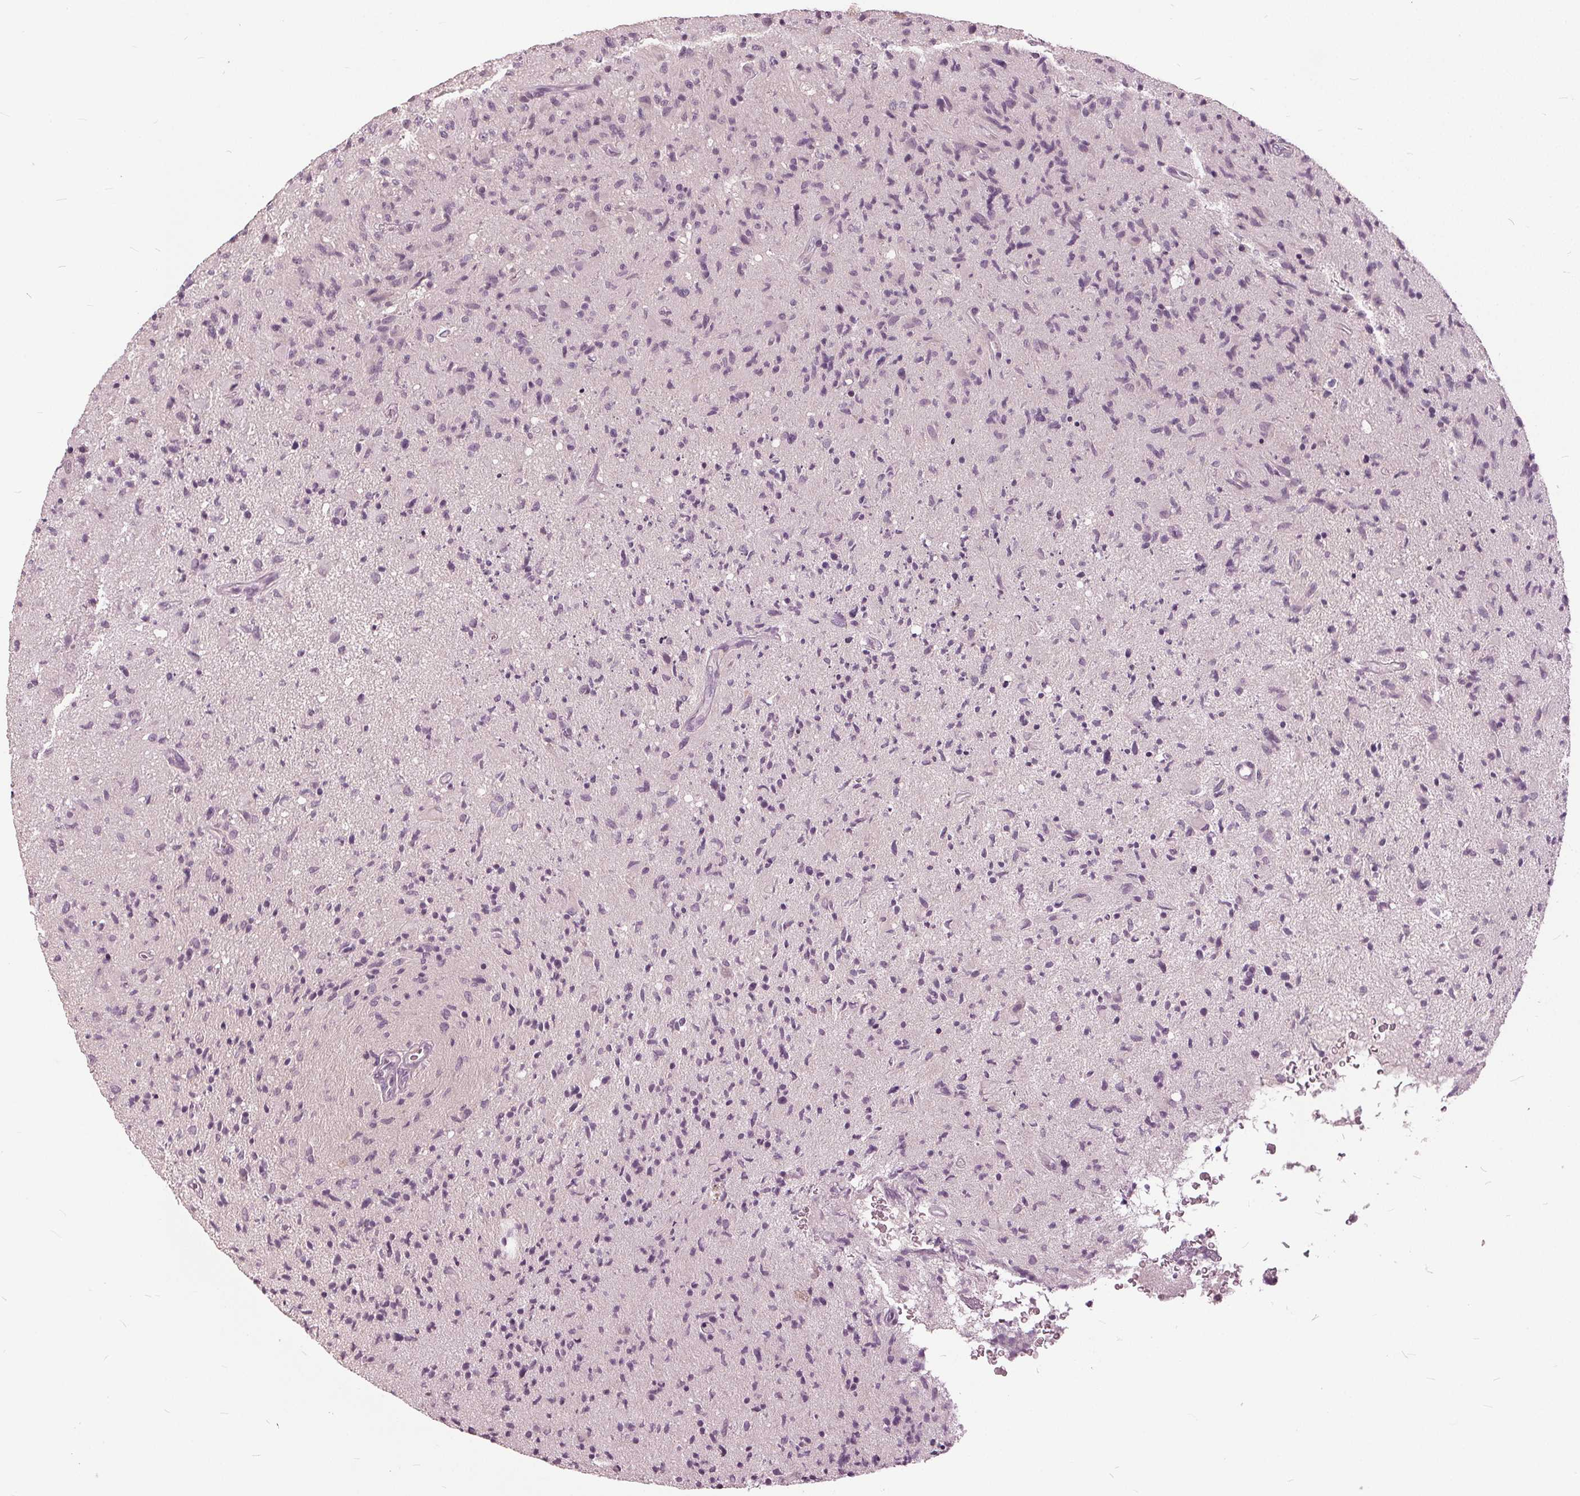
{"staining": {"intensity": "negative", "quantity": "none", "location": "none"}, "tissue": "glioma", "cell_type": "Tumor cells", "image_type": "cancer", "snomed": [{"axis": "morphology", "description": "Glioma, malignant, High grade"}, {"axis": "topography", "description": "Brain"}], "caption": "The micrograph demonstrates no significant expression in tumor cells of malignant glioma (high-grade). (DAB IHC visualized using brightfield microscopy, high magnification).", "gene": "KLK13", "patient": {"sex": "male", "age": 54}}